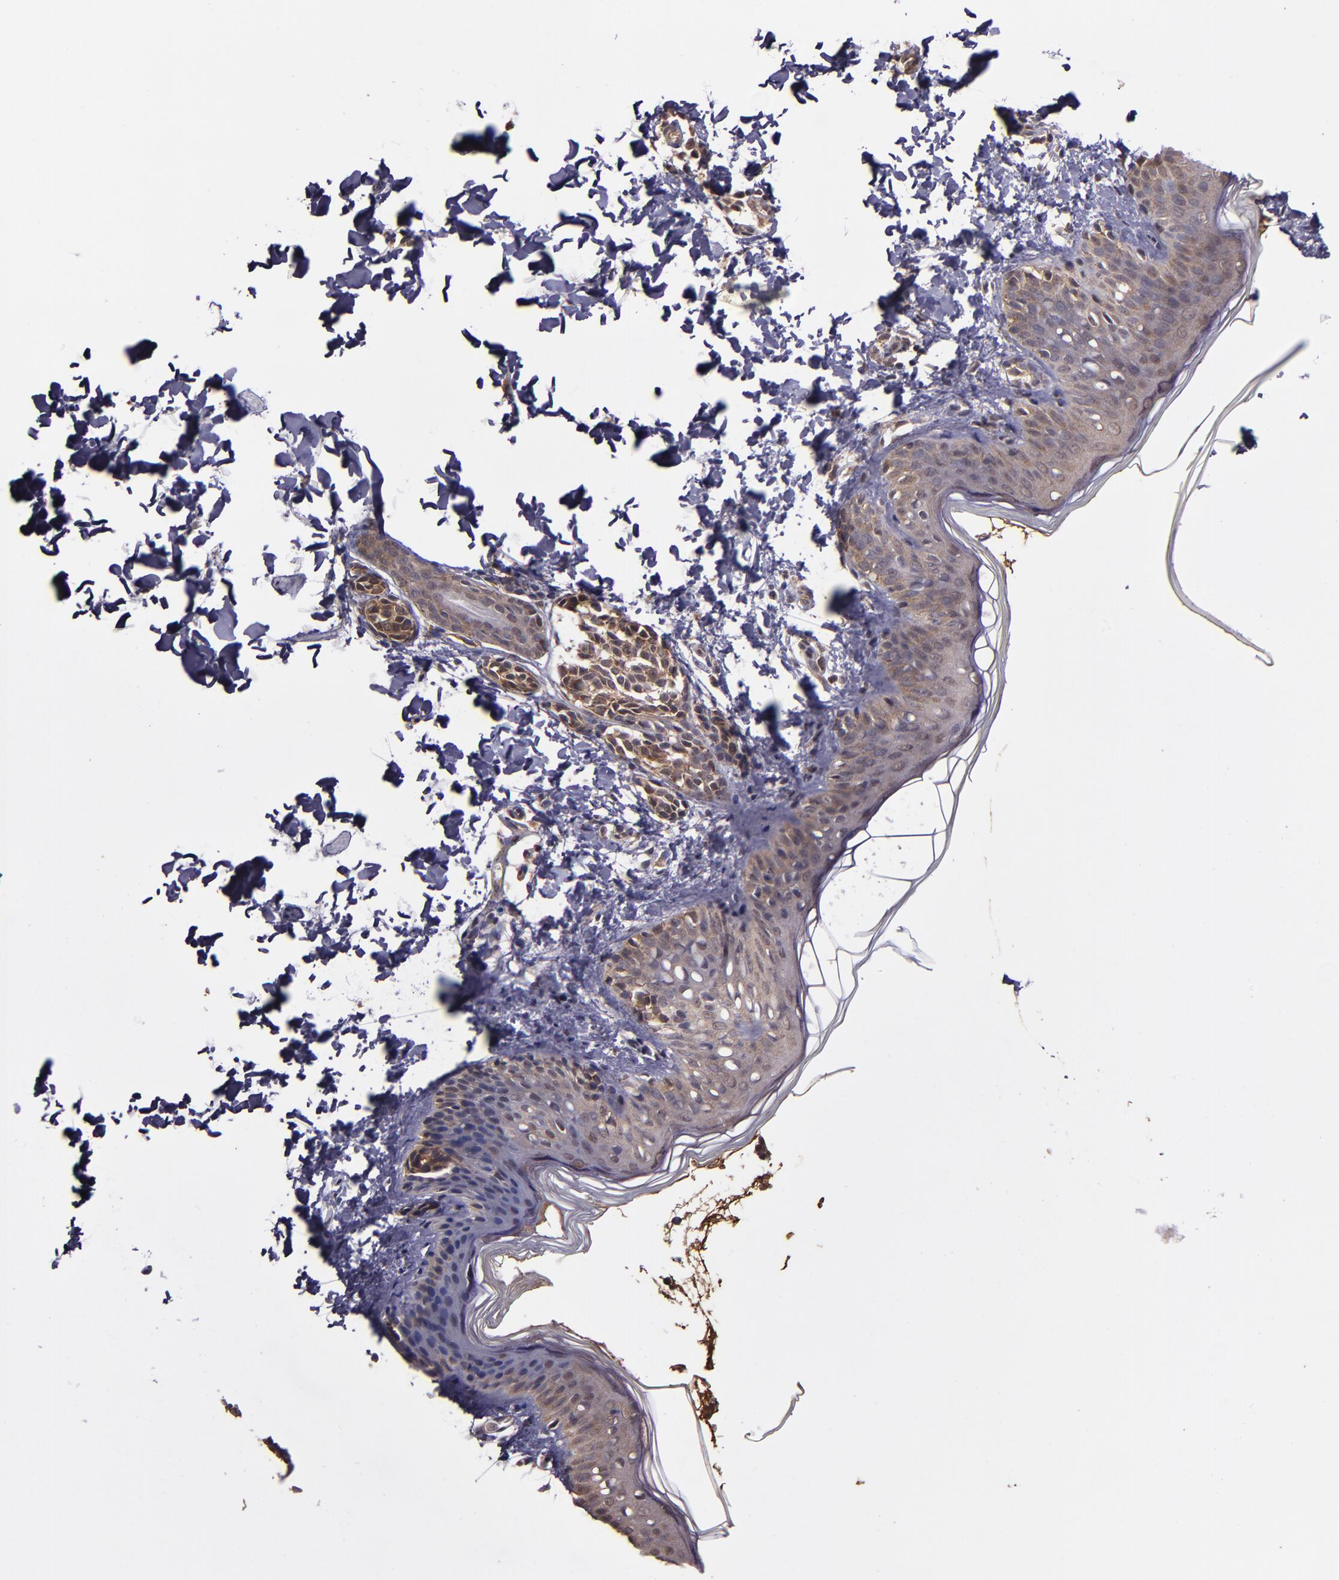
{"staining": {"intensity": "moderate", "quantity": ">75%", "location": "cytoplasmic/membranous"}, "tissue": "skin", "cell_type": "Fibroblasts", "image_type": "normal", "snomed": [{"axis": "morphology", "description": "Normal tissue, NOS"}, {"axis": "topography", "description": "Skin"}], "caption": "Immunohistochemical staining of normal skin reveals moderate cytoplasmic/membranous protein expression in approximately >75% of fibroblasts.", "gene": "USP51", "patient": {"sex": "female", "age": 4}}